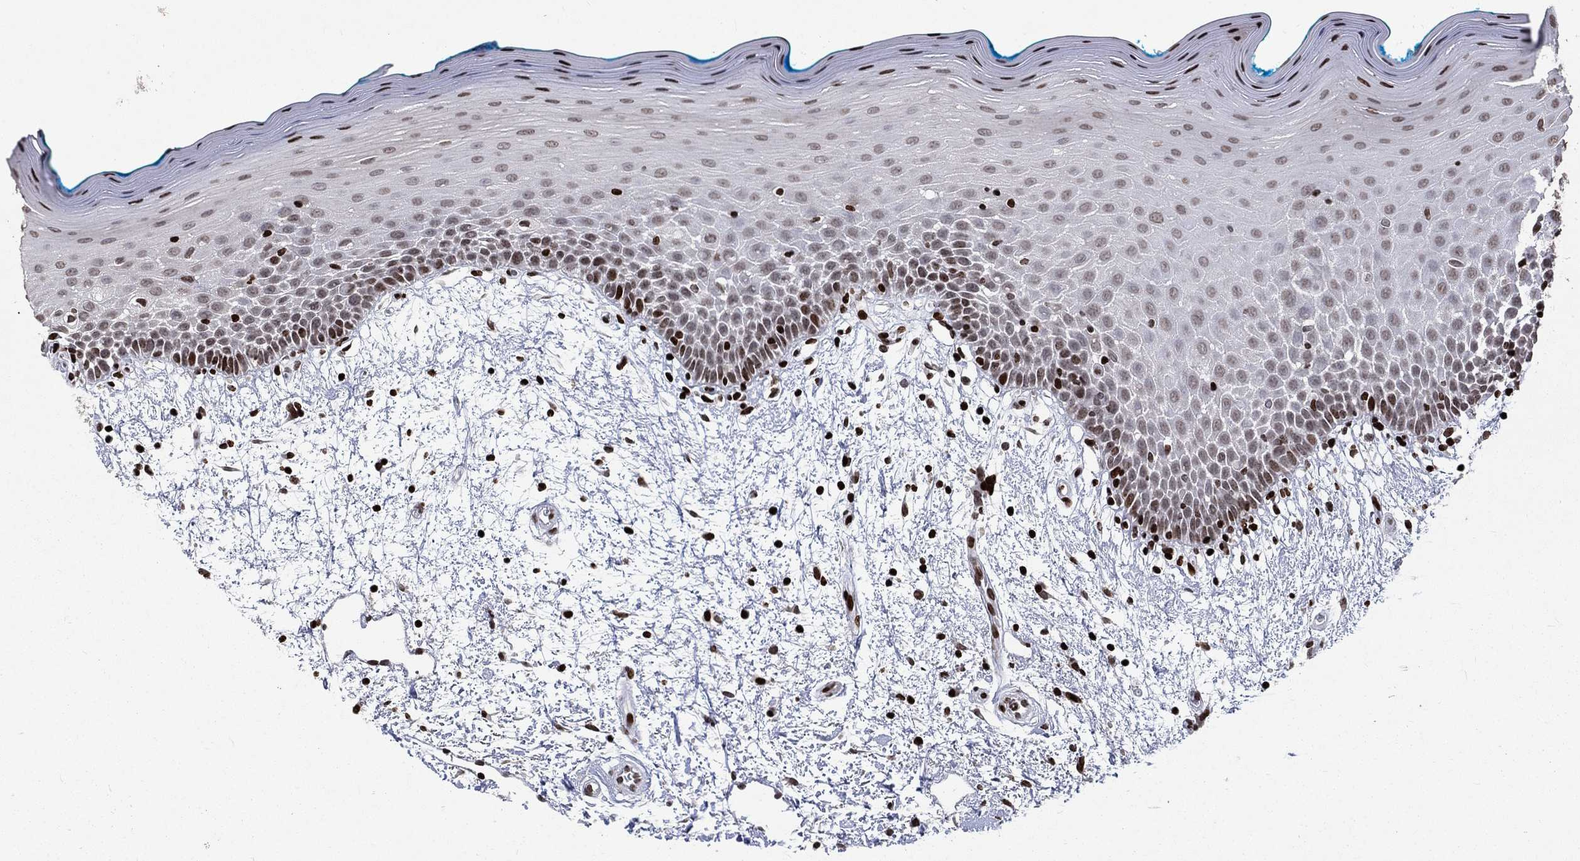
{"staining": {"intensity": "moderate", "quantity": "<25%", "location": "nuclear"}, "tissue": "oral mucosa", "cell_type": "Squamous epithelial cells", "image_type": "normal", "snomed": [{"axis": "morphology", "description": "Normal tissue, NOS"}, {"axis": "morphology", "description": "Squamous cell carcinoma, NOS"}, {"axis": "topography", "description": "Oral tissue"}, {"axis": "topography", "description": "Head-Neck"}], "caption": "About <25% of squamous epithelial cells in unremarkable oral mucosa display moderate nuclear protein positivity as visualized by brown immunohistochemical staining.", "gene": "SRSF3", "patient": {"sex": "female", "age": 75}}